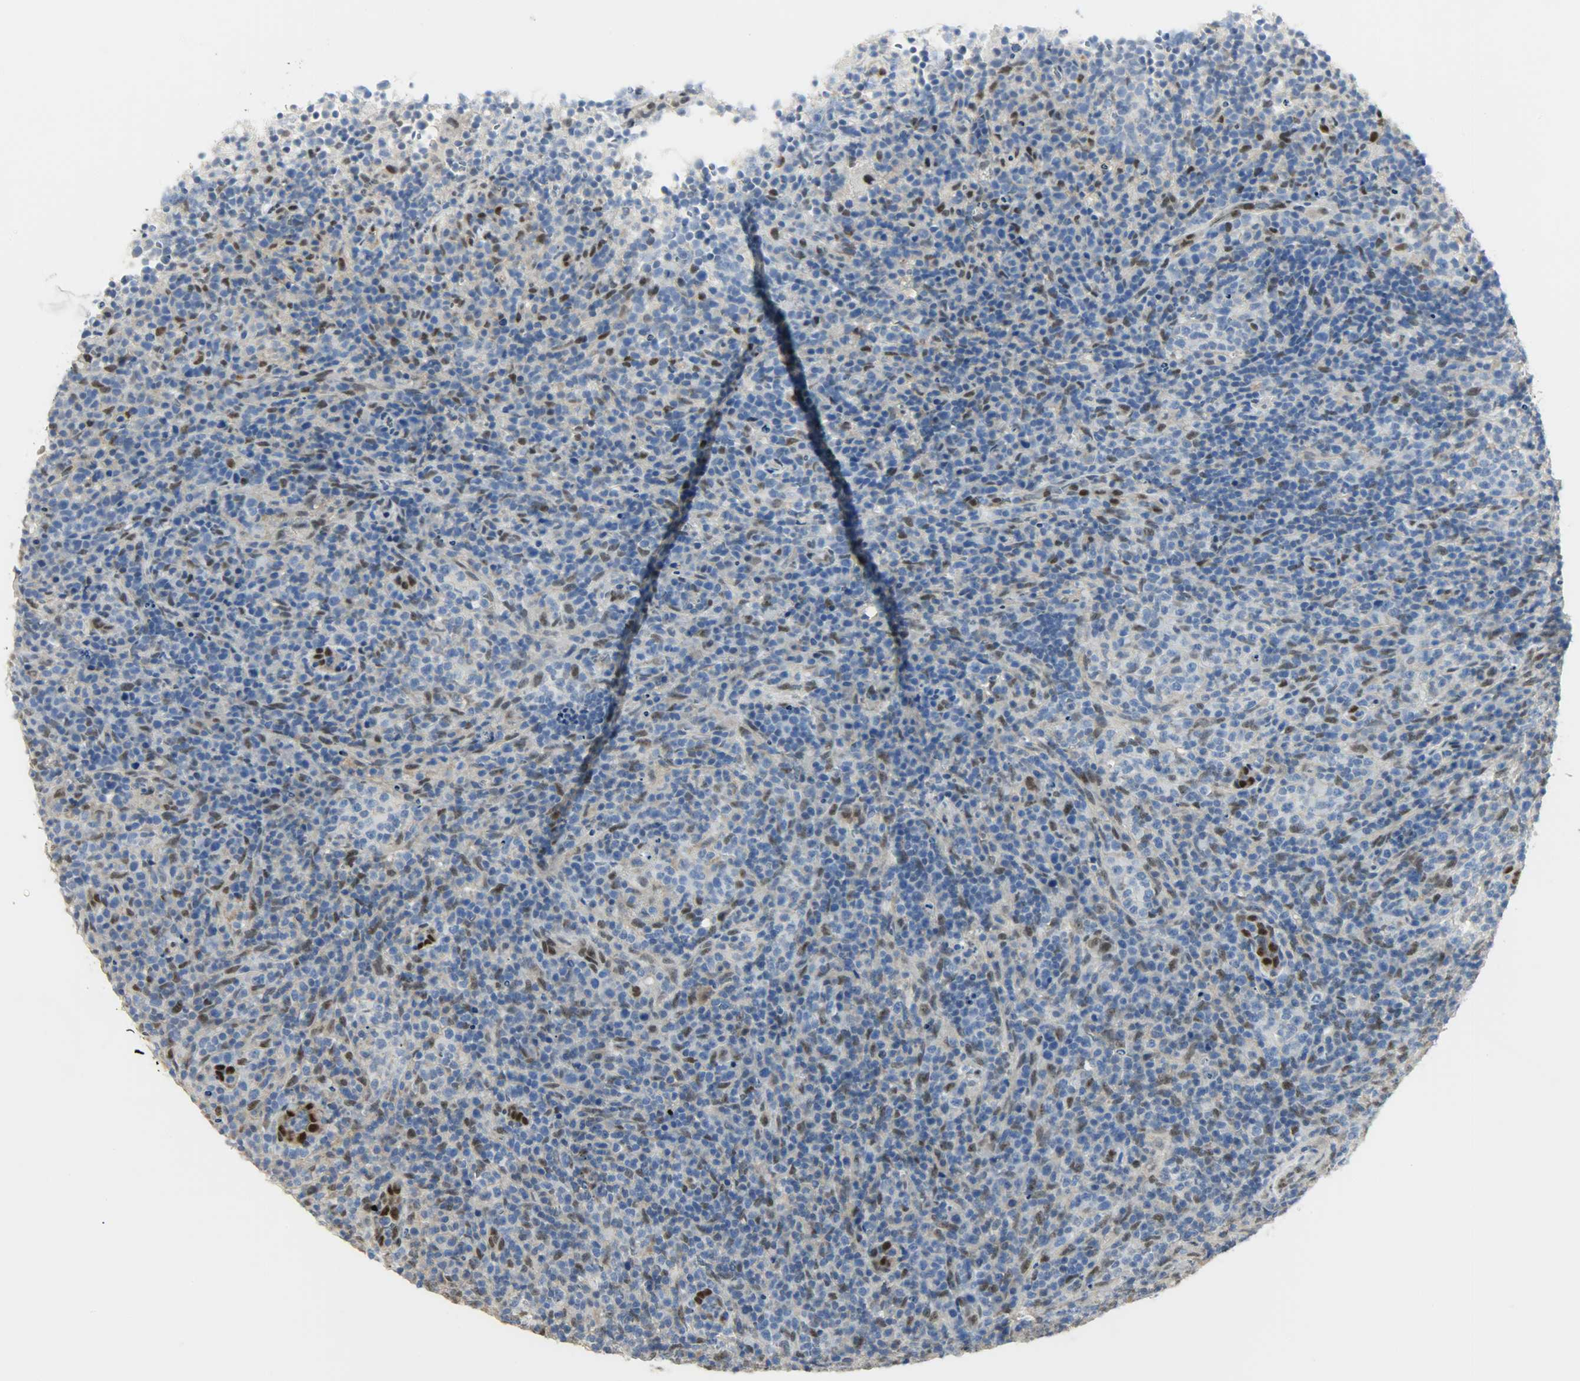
{"staining": {"intensity": "weak", "quantity": "<25%", "location": "nuclear"}, "tissue": "lymphoma", "cell_type": "Tumor cells", "image_type": "cancer", "snomed": [{"axis": "morphology", "description": "Malignant lymphoma, non-Hodgkin's type, High grade"}, {"axis": "topography", "description": "Lymph node"}], "caption": "IHC image of neoplastic tissue: human lymphoma stained with DAB (3,3'-diaminobenzidine) reveals no significant protein expression in tumor cells.", "gene": "NPEPL1", "patient": {"sex": "female", "age": 76}}